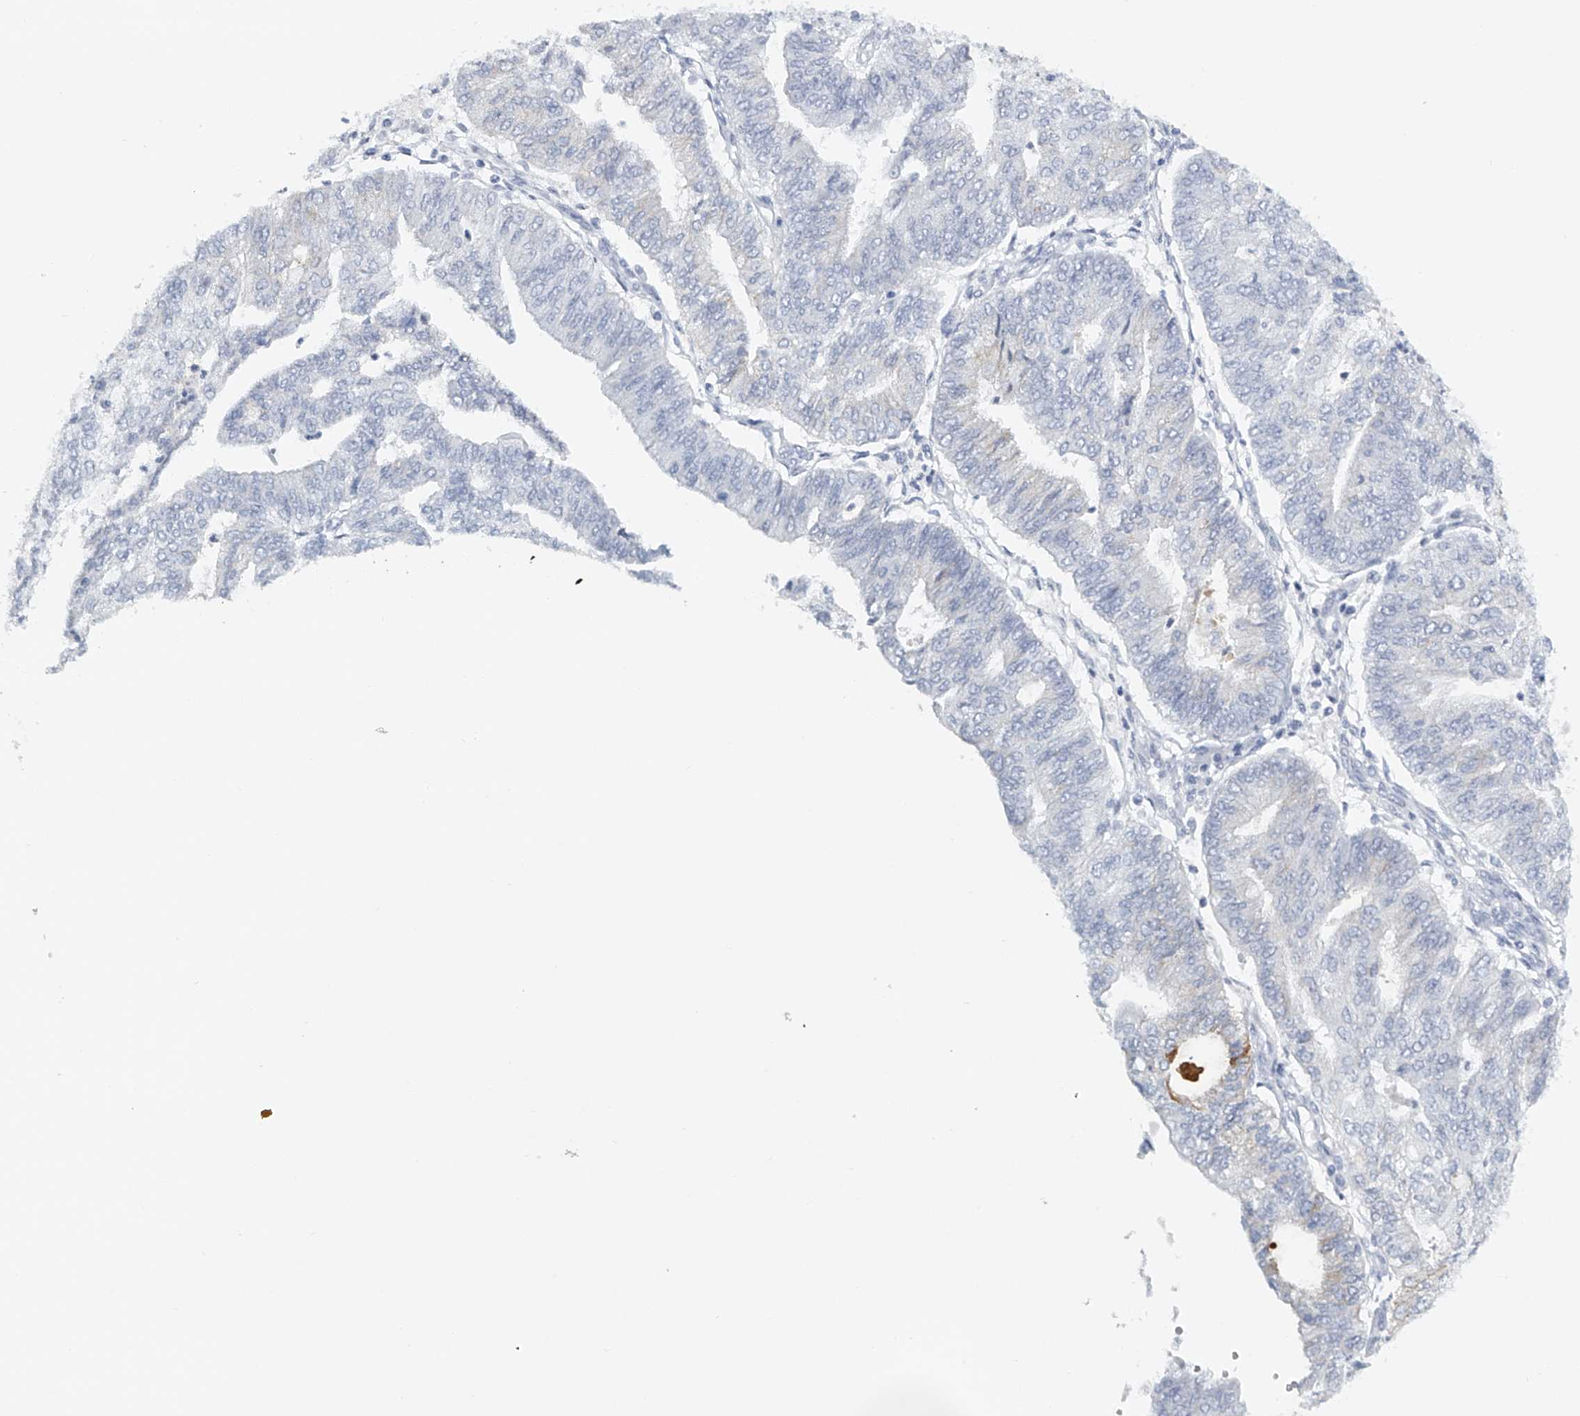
{"staining": {"intensity": "negative", "quantity": "none", "location": "none"}, "tissue": "endometrial cancer", "cell_type": "Tumor cells", "image_type": "cancer", "snomed": [{"axis": "morphology", "description": "Adenocarcinoma, NOS"}, {"axis": "topography", "description": "Endometrium"}], "caption": "The photomicrograph displays no staining of tumor cells in endometrial adenocarcinoma.", "gene": "FAT2", "patient": {"sex": "female", "age": 59}}